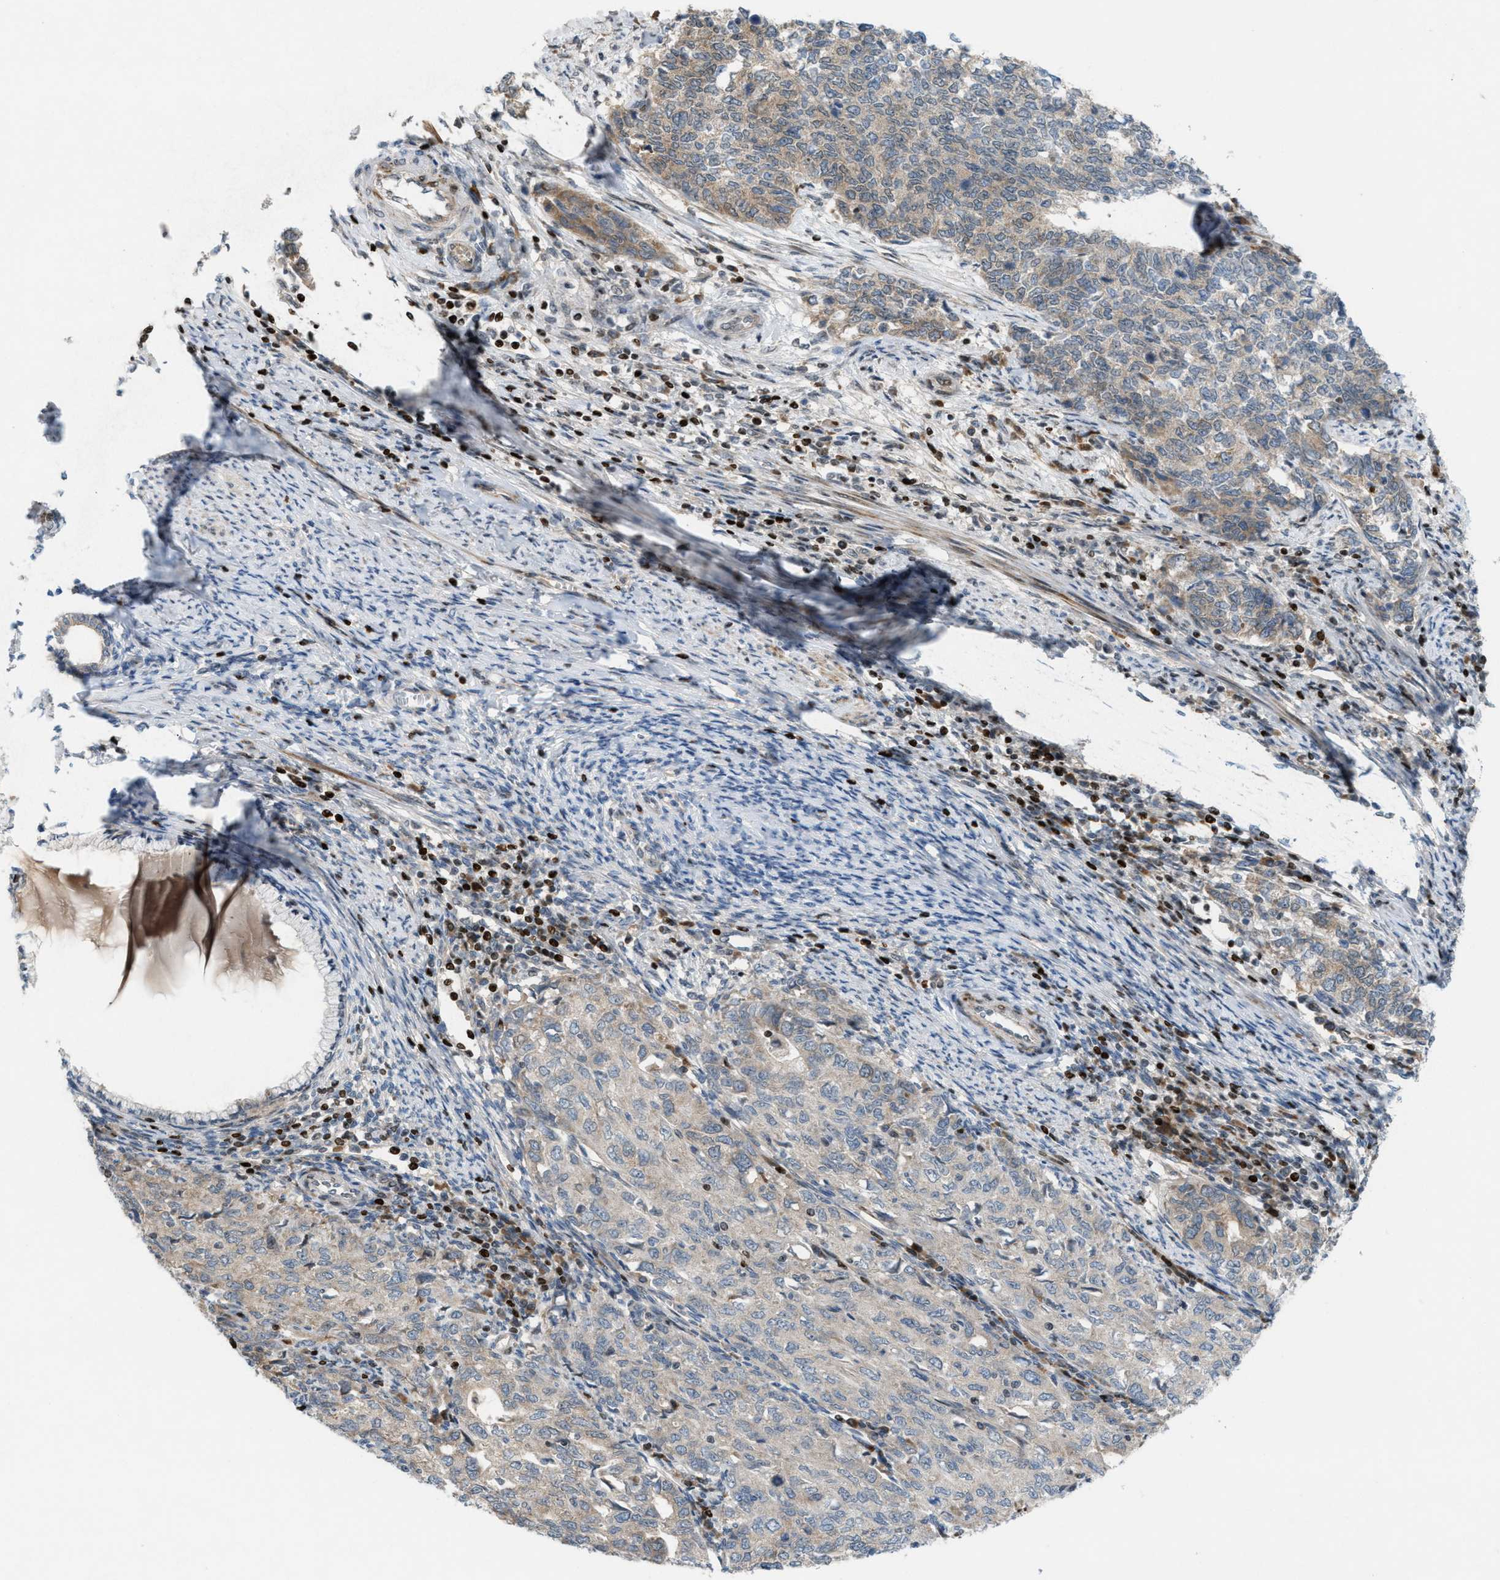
{"staining": {"intensity": "weak", "quantity": "<25%", "location": "cytoplasmic/membranous"}, "tissue": "cervical cancer", "cell_type": "Tumor cells", "image_type": "cancer", "snomed": [{"axis": "morphology", "description": "Squamous cell carcinoma, NOS"}, {"axis": "topography", "description": "Cervix"}], "caption": "Immunohistochemistry image of neoplastic tissue: human cervical cancer stained with DAB (3,3'-diaminobenzidine) reveals no significant protein expression in tumor cells.", "gene": "ZNF276", "patient": {"sex": "female", "age": 63}}